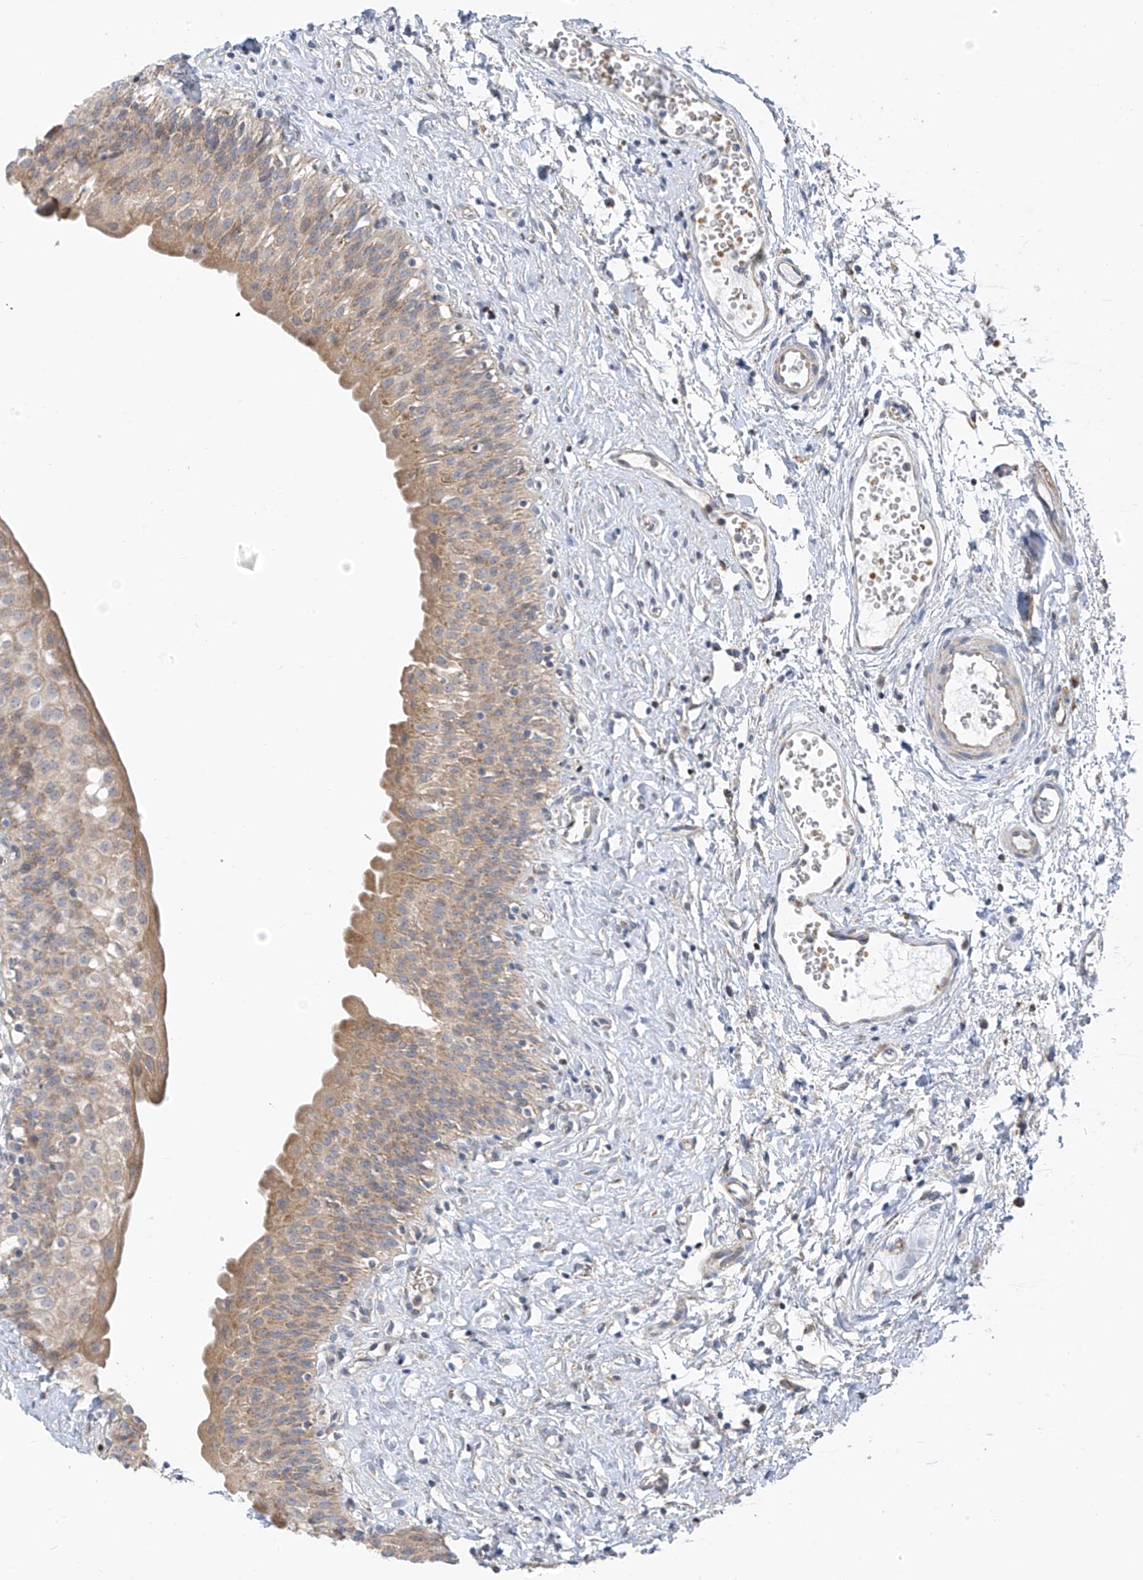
{"staining": {"intensity": "weak", "quantity": "25%-75%", "location": "cytoplasmic/membranous"}, "tissue": "urinary bladder", "cell_type": "Urothelial cells", "image_type": "normal", "snomed": [{"axis": "morphology", "description": "Normal tissue, NOS"}, {"axis": "topography", "description": "Urinary bladder"}], "caption": "High-magnification brightfield microscopy of benign urinary bladder stained with DAB (brown) and counterstained with hematoxylin (blue). urothelial cells exhibit weak cytoplasmic/membranous staining is present in about25%-75% of cells.", "gene": "EOMES", "patient": {"sex": "male", "age": 51}}